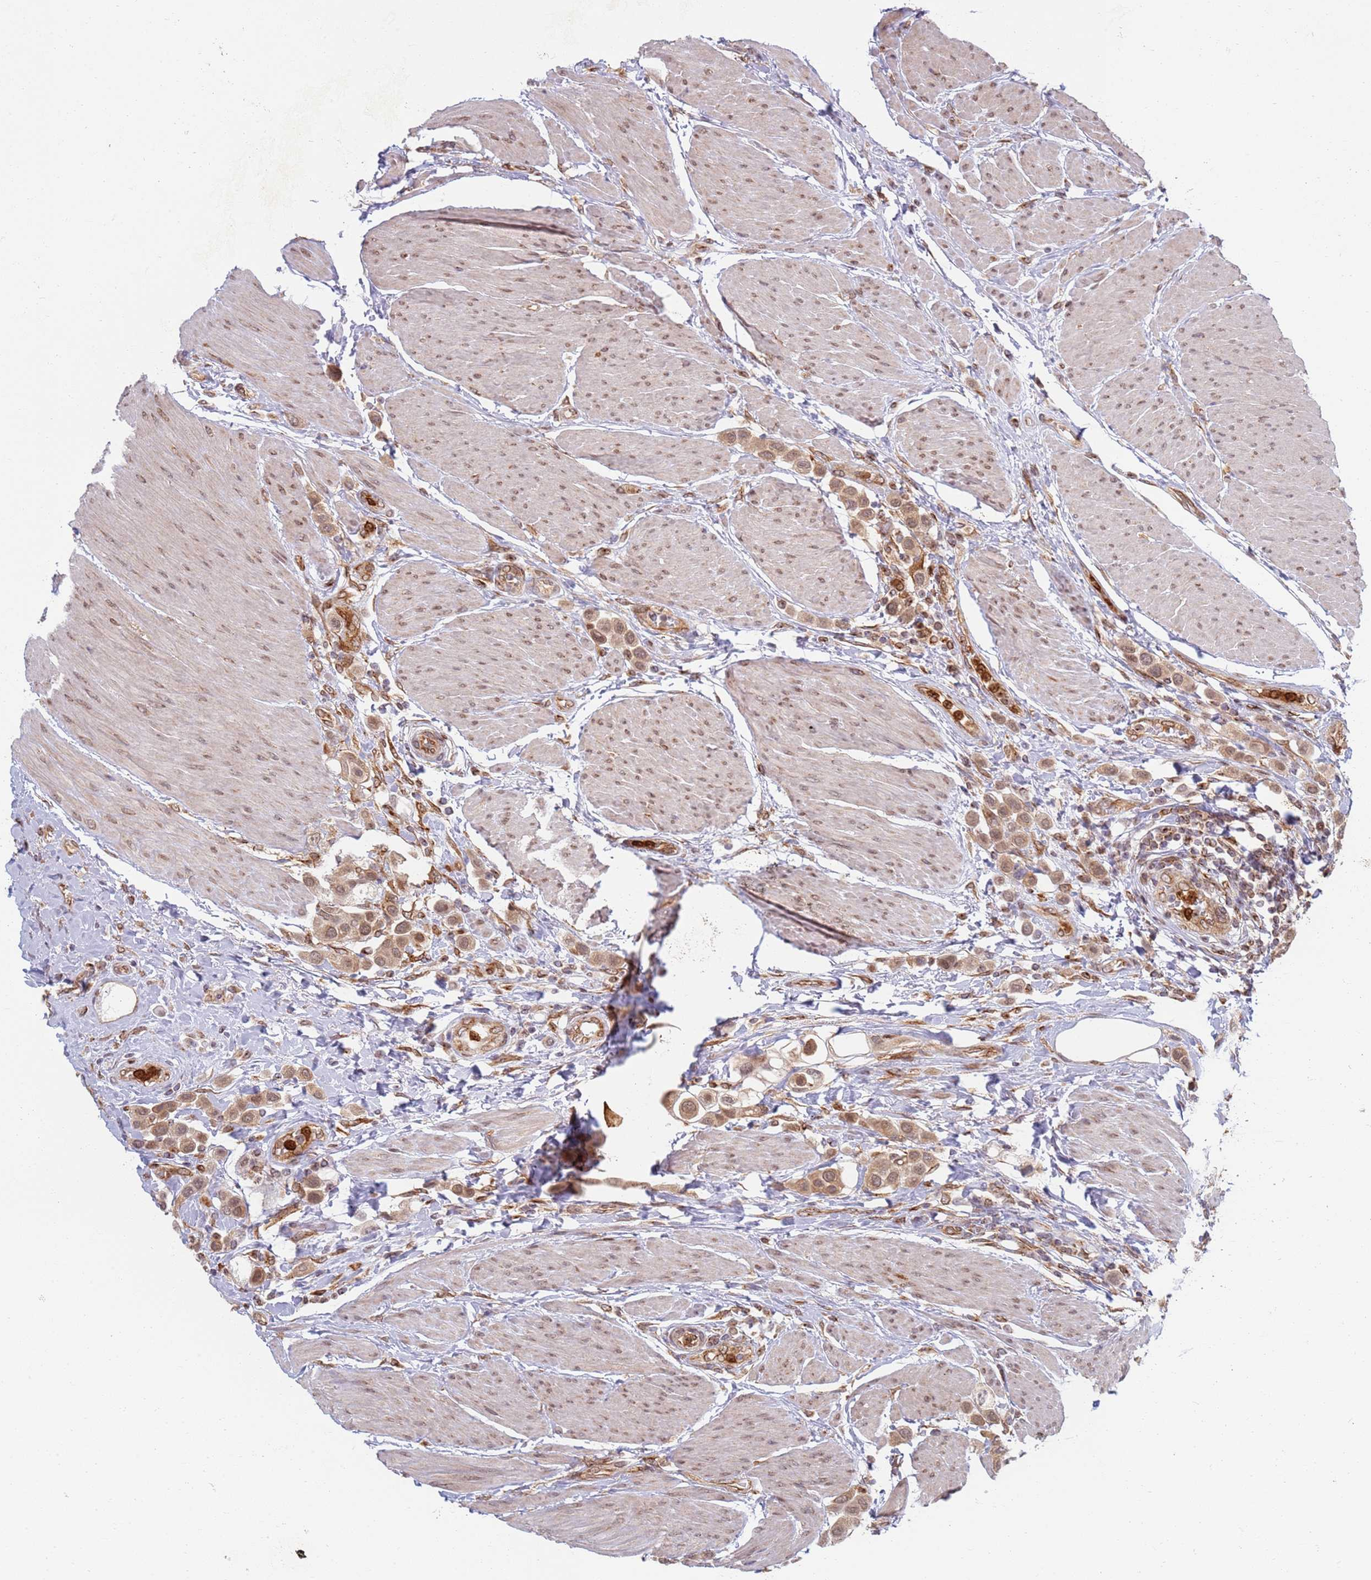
{"staining": {"intensity": "moderate", "quantity": ">75%", "location": "cytoplasmic/membranous,nuclear"}, "tissue": "urothelial cancer", "cell_type": "Tumor cells", "image_type": "cancer", "snomed": [{"axis": "morphology", "description": "Urothelial carcinoma, High grade"}, {"axis": "topography", "description": "Urinary bladder"}], "caption": "Immunohistochemistry (DAB) staining of urothelial carcinoma (high-grade) demonstrates moderate cytoplasmic/membranous and nuclear protein positivity in about >75% of tumor cells.", "gene": "CEP170", "patient": {"sex": "male", "age": 50}}